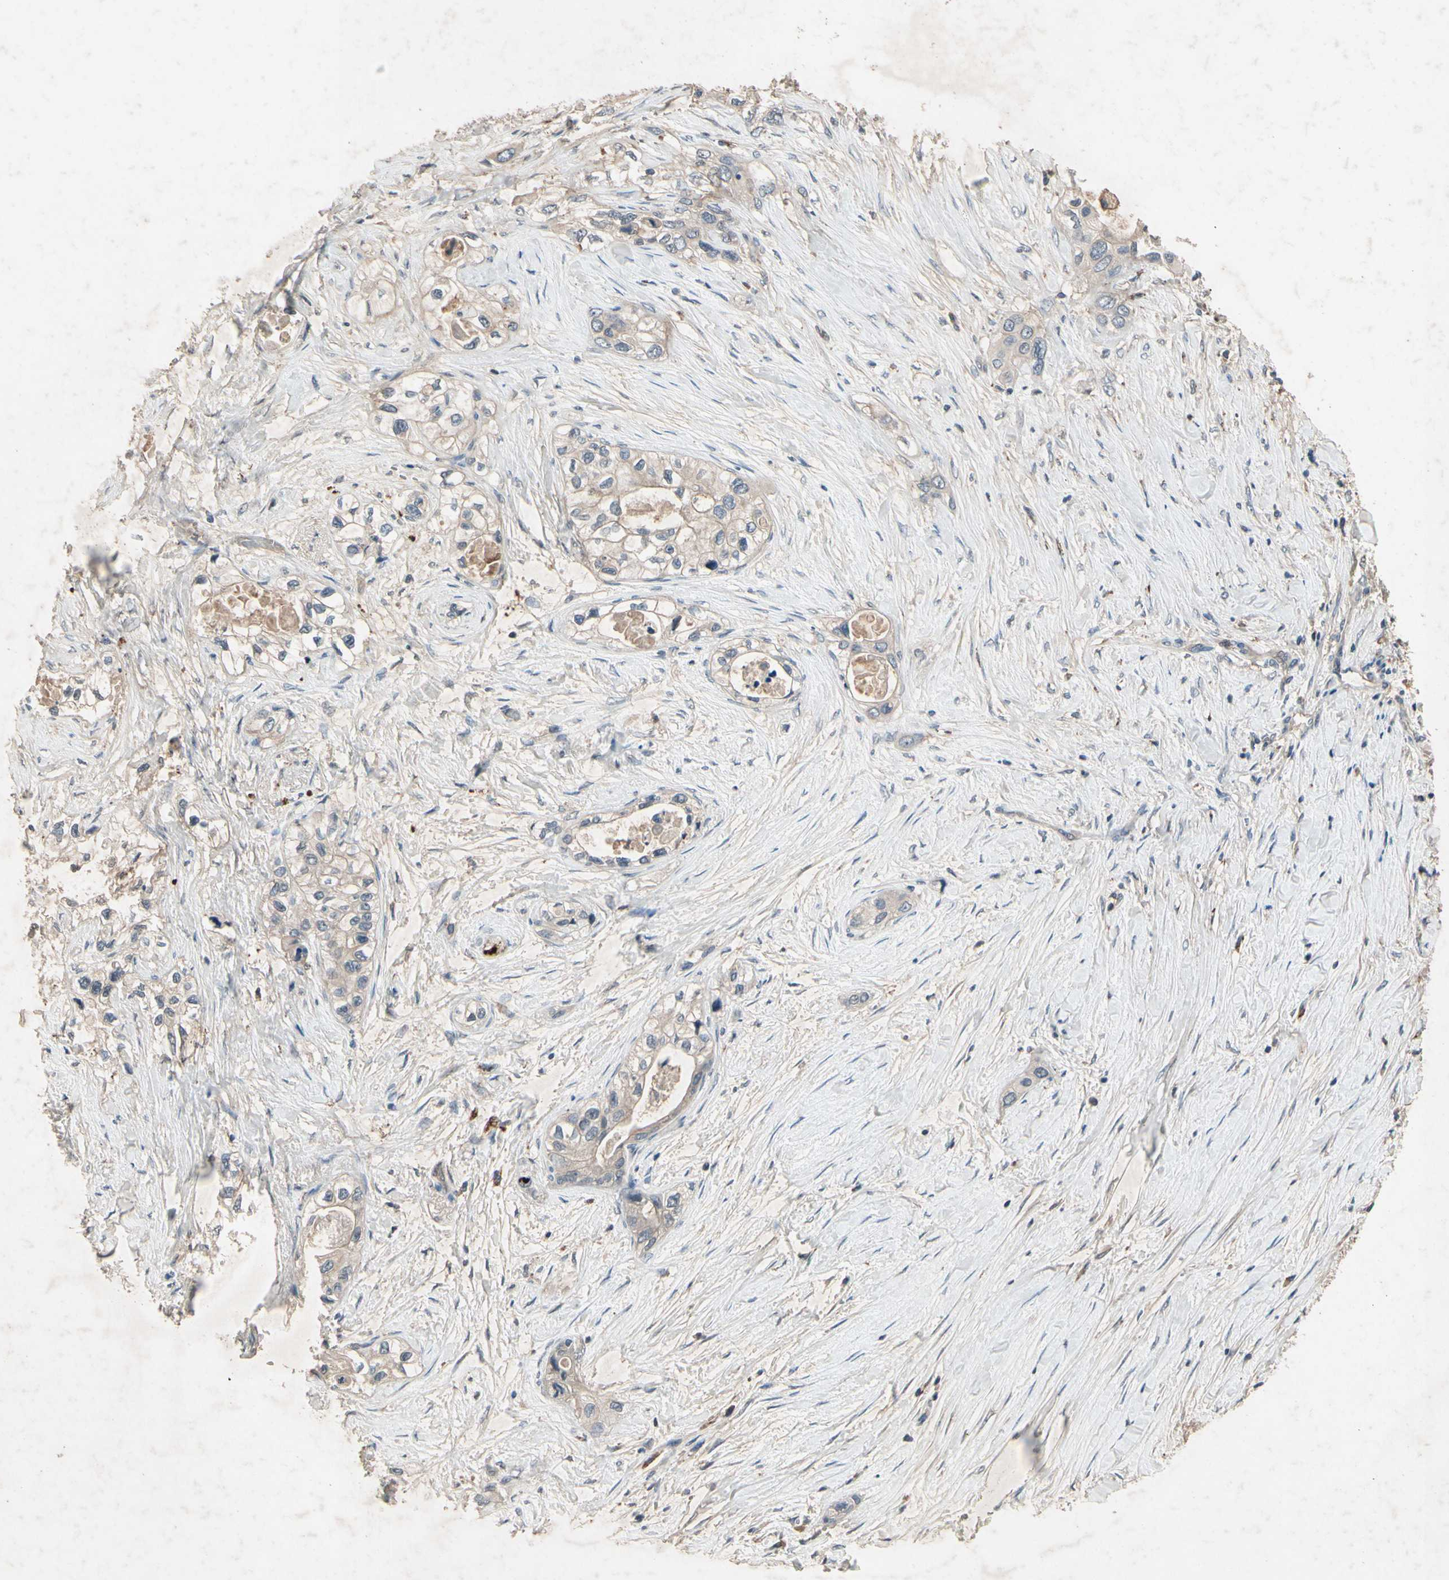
{"staining": {"intensity": "weak", "quantity": ">75%", "location": "cytoplasmic/membranous"}, "tissue": "pancreatic cancer", "cell_type": "Tumor cells", "image_type": "cancer", "snomed": [{"axis": "morphology", "description": "Adenocarcinoma, NOS"}, {"axis": "topography", "description": "Pancreas"}], "caption": "This image exhibits pancreatic cancer stained with immunohistochemistry to label a protein in brown. The cytoplasmic/membranous of tumor cells show weak positivity for the protein. Nuclei are counter-stained blue.", "gene": "IL1RL1", "patient": {"sex": "female", "age": 70}}